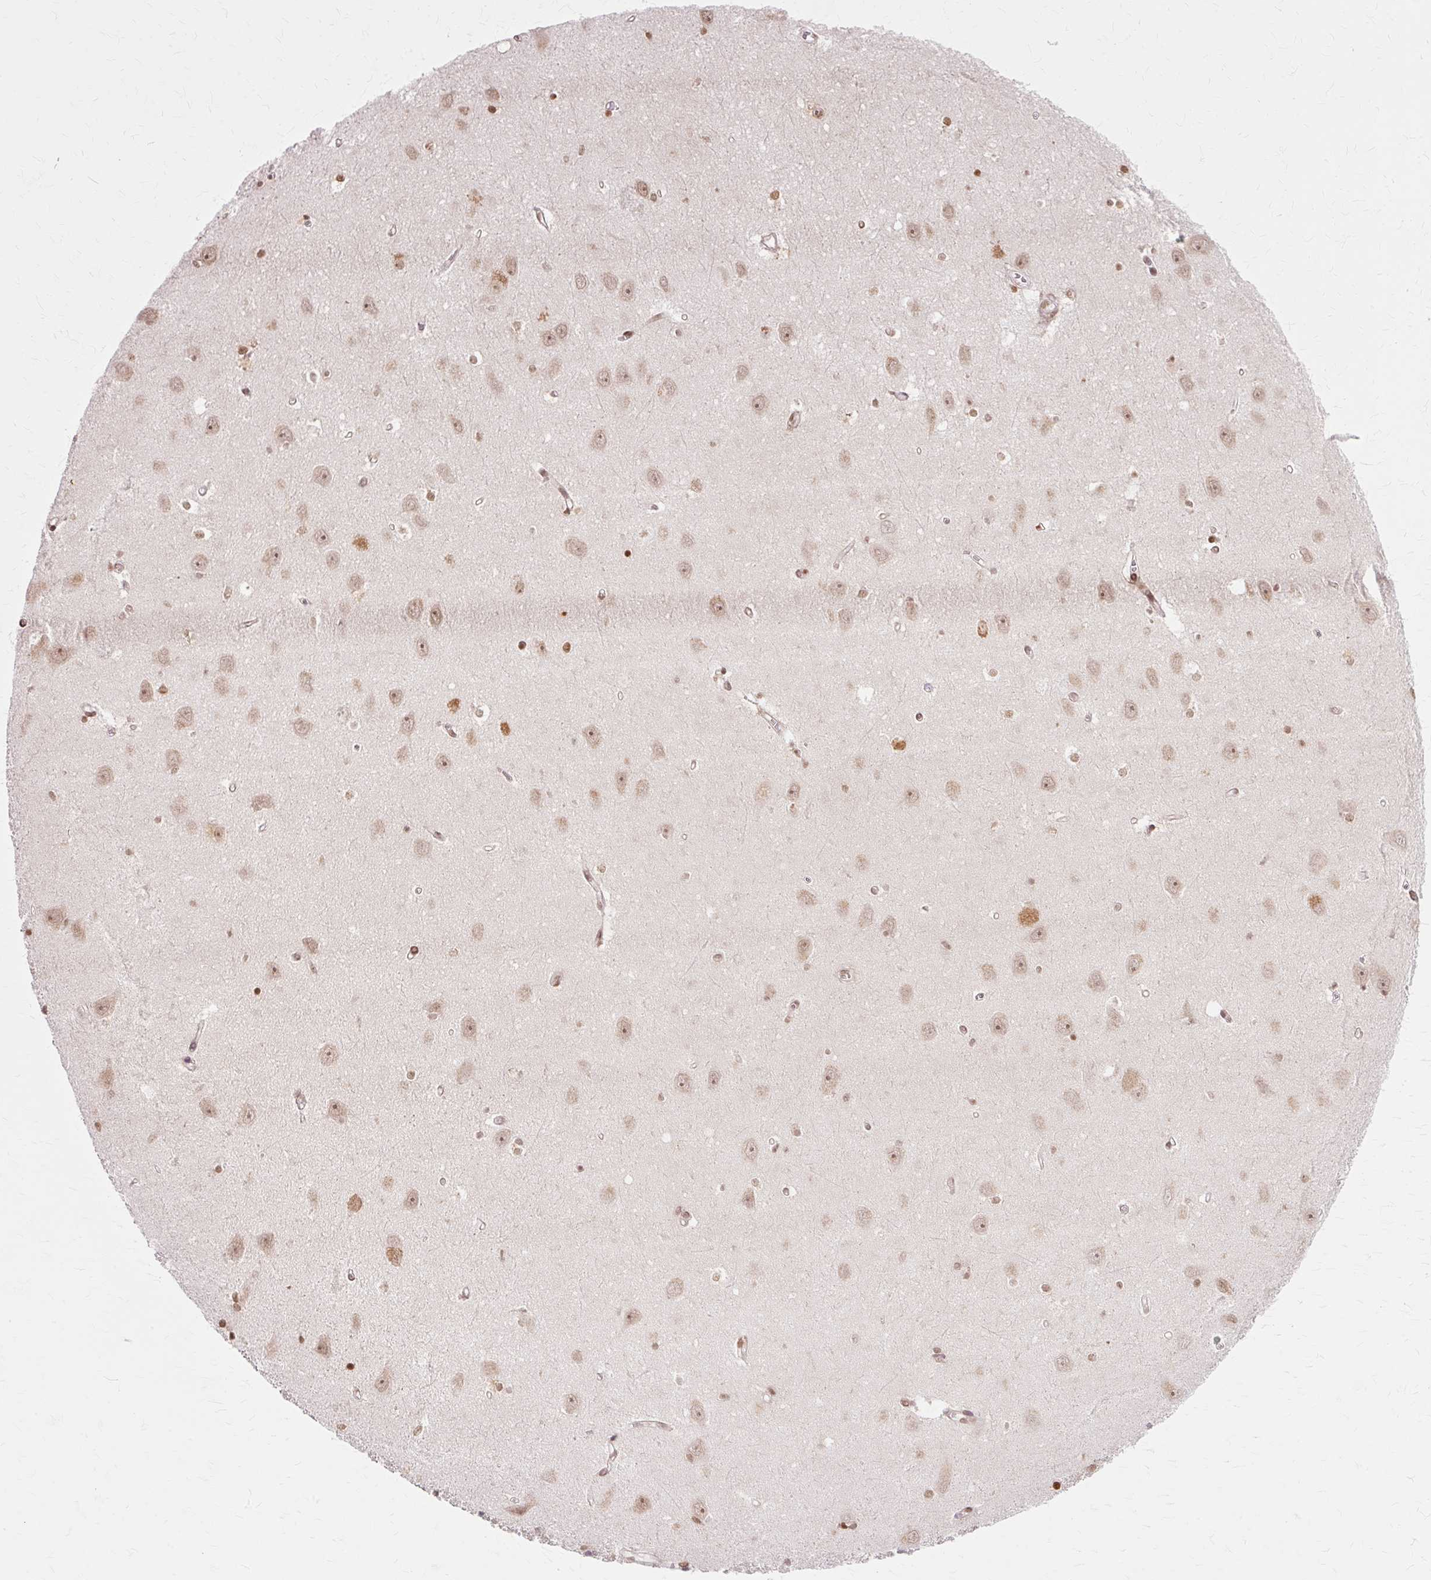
{"staining": {"intensity": "weak", "quantity": "25%-75%", "location": "nuclear"}, "tissue": "hippocampus", "cell_type": "Glial cells", "image_type": "normal", "snomed": [{"axis": "morphology", "description": "Normal tissue, NOS"}, {"axis": "topography", "description": "Hippocampus"}], "caption": "Protein staining demonstrates weak nuclear positivity in approximately 25%-75% of glial cells in normal hippocampus. The staining was performed using DAB, with brown indicating positive protein expression. Nuclei are stained blue with hematoxylin.", "gene": "ZNF35", "patient": {"sex": "female", "age": 64}}